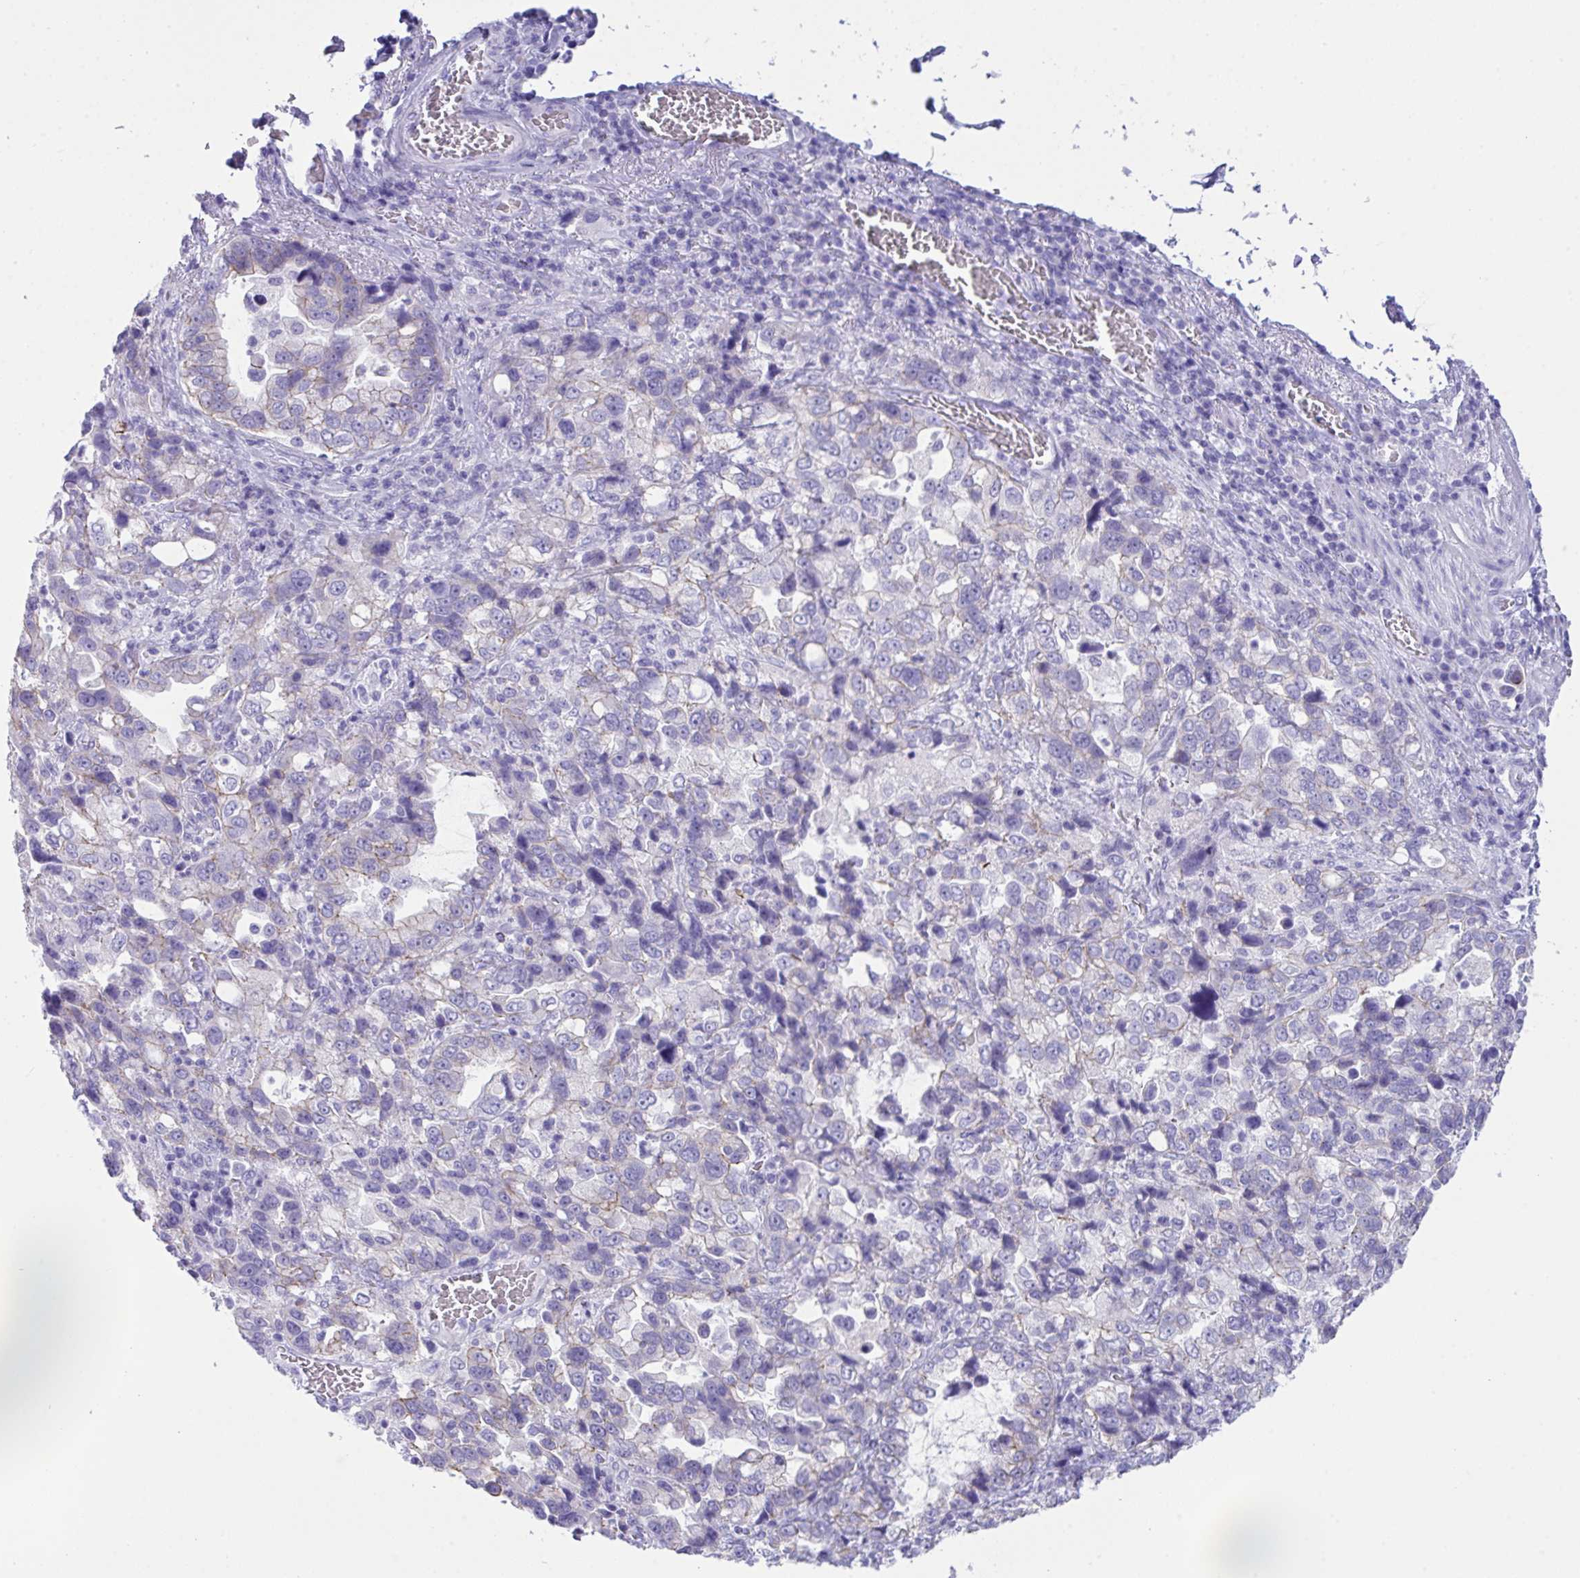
{"staining": {"intensity": "weak", "quantity": "<25%", "location": "cytoplasmic/membranous"}, "tissue": "stomach cancer", "cell_type": "Tumor cells", "image_type": "cancer", "snomed": [{"axis": "morphology", "description": "Adenocarcinoma, NOS"}, {"axis": "topography", "description": "Stomach, upper"}], "caption": "Adenocarcinoma (stomach) stained for a protein using immunohistochemistry displays no staining tumor cells.", "gene": "GLB1L2", "patient": {"sex": "female", "age": 81}}